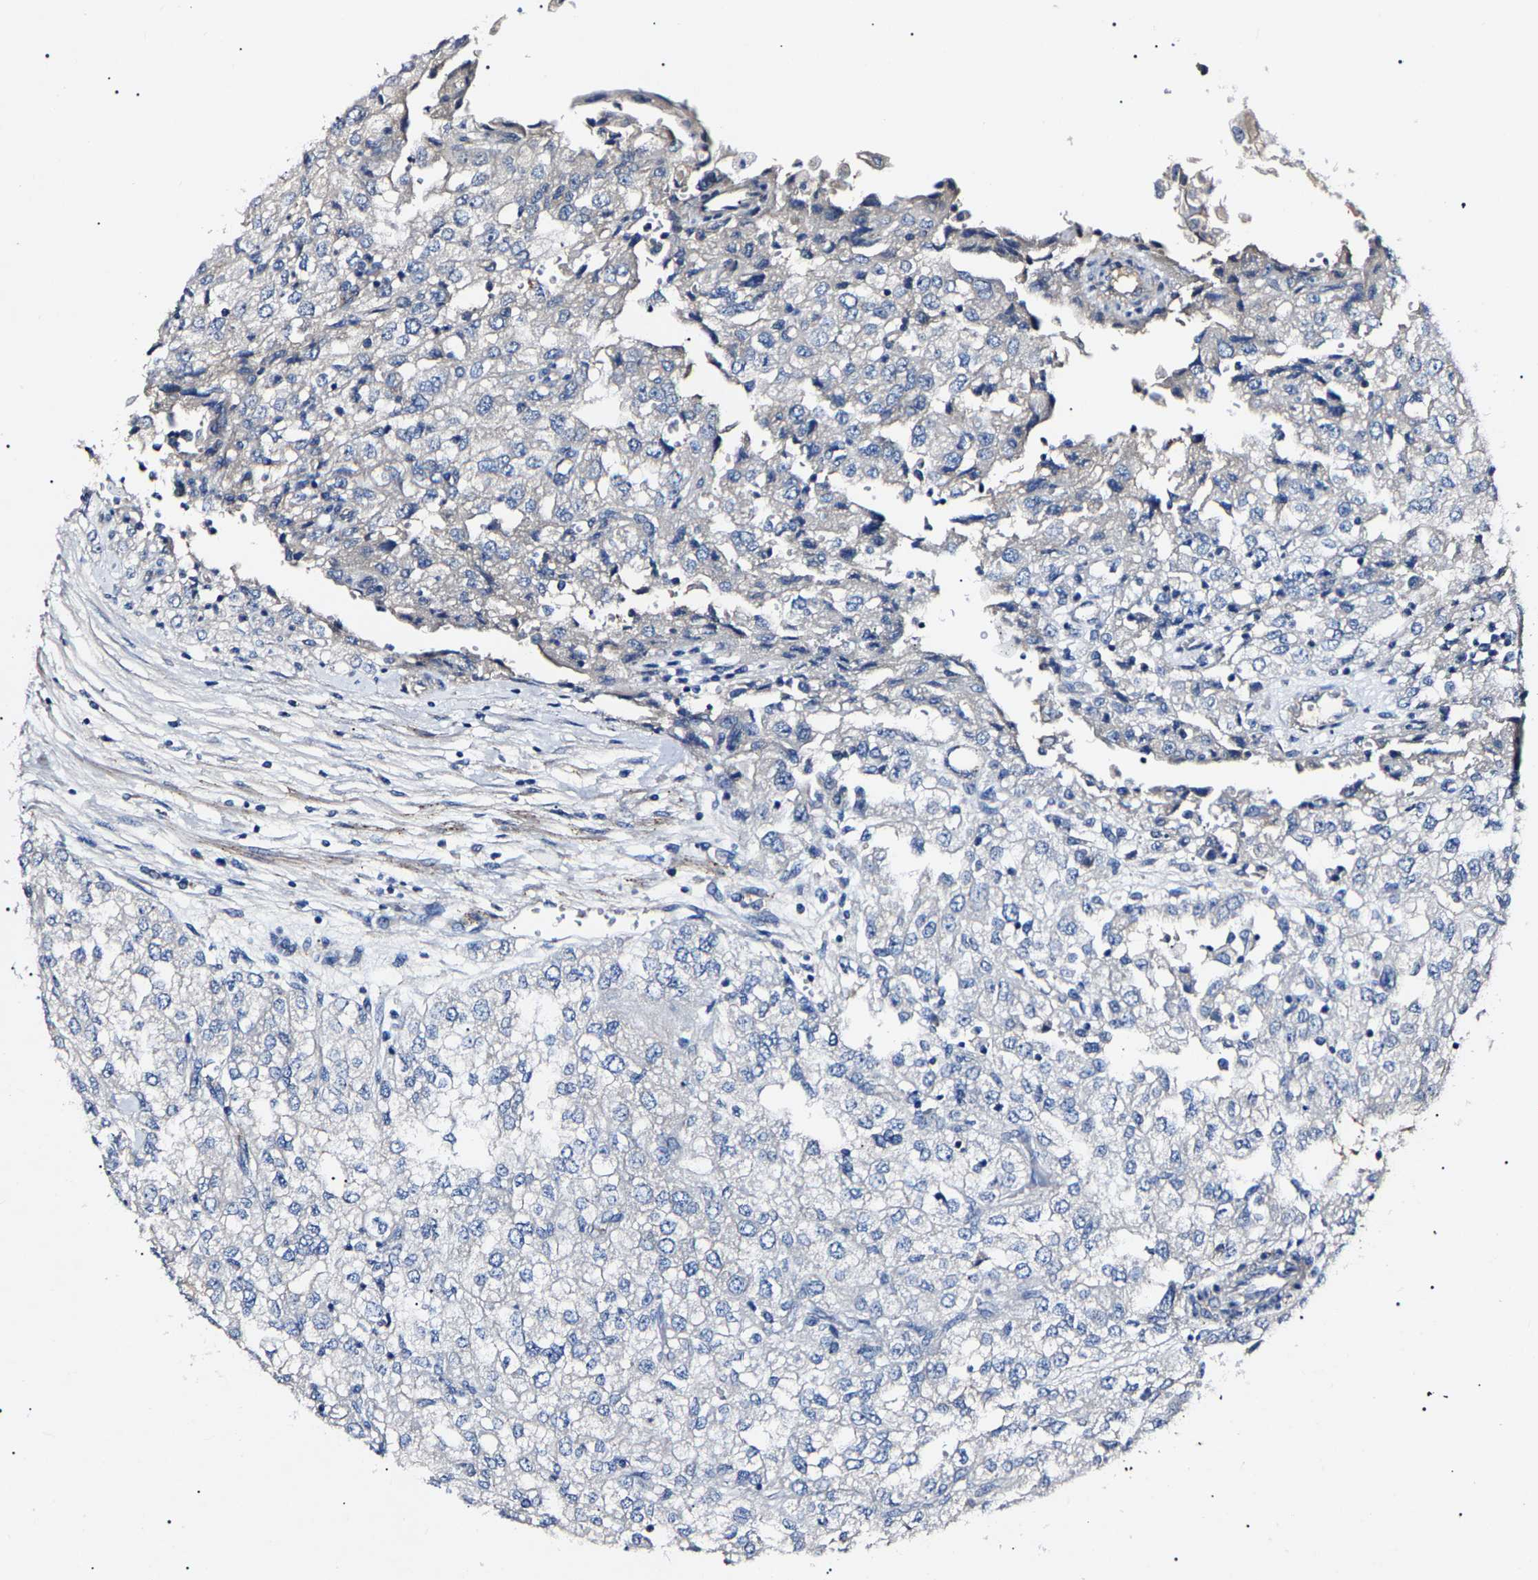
{"staining": {"intensity": "negative", "quantity": "none", "location": "none"}, "tissue": "renal cancer", "cell_type": "Tumor cells", "image_type": "cancer", "snomed": [{"axis": "morphology", "description": "Adenocarcinoma, NOS"}, {"axis": "topography", "description": "Kidney"}], "caption": "Micrograph shows no significant protein expression in tumor cells of renal cancer. The staining was performed using DAB to visualize the protein expression in brown, while the nuclei were stained in blue with hematoxylin (Magnification: 20x).", "gene": "KLHL42", "patient": {"sex": "female", "age": 54}}